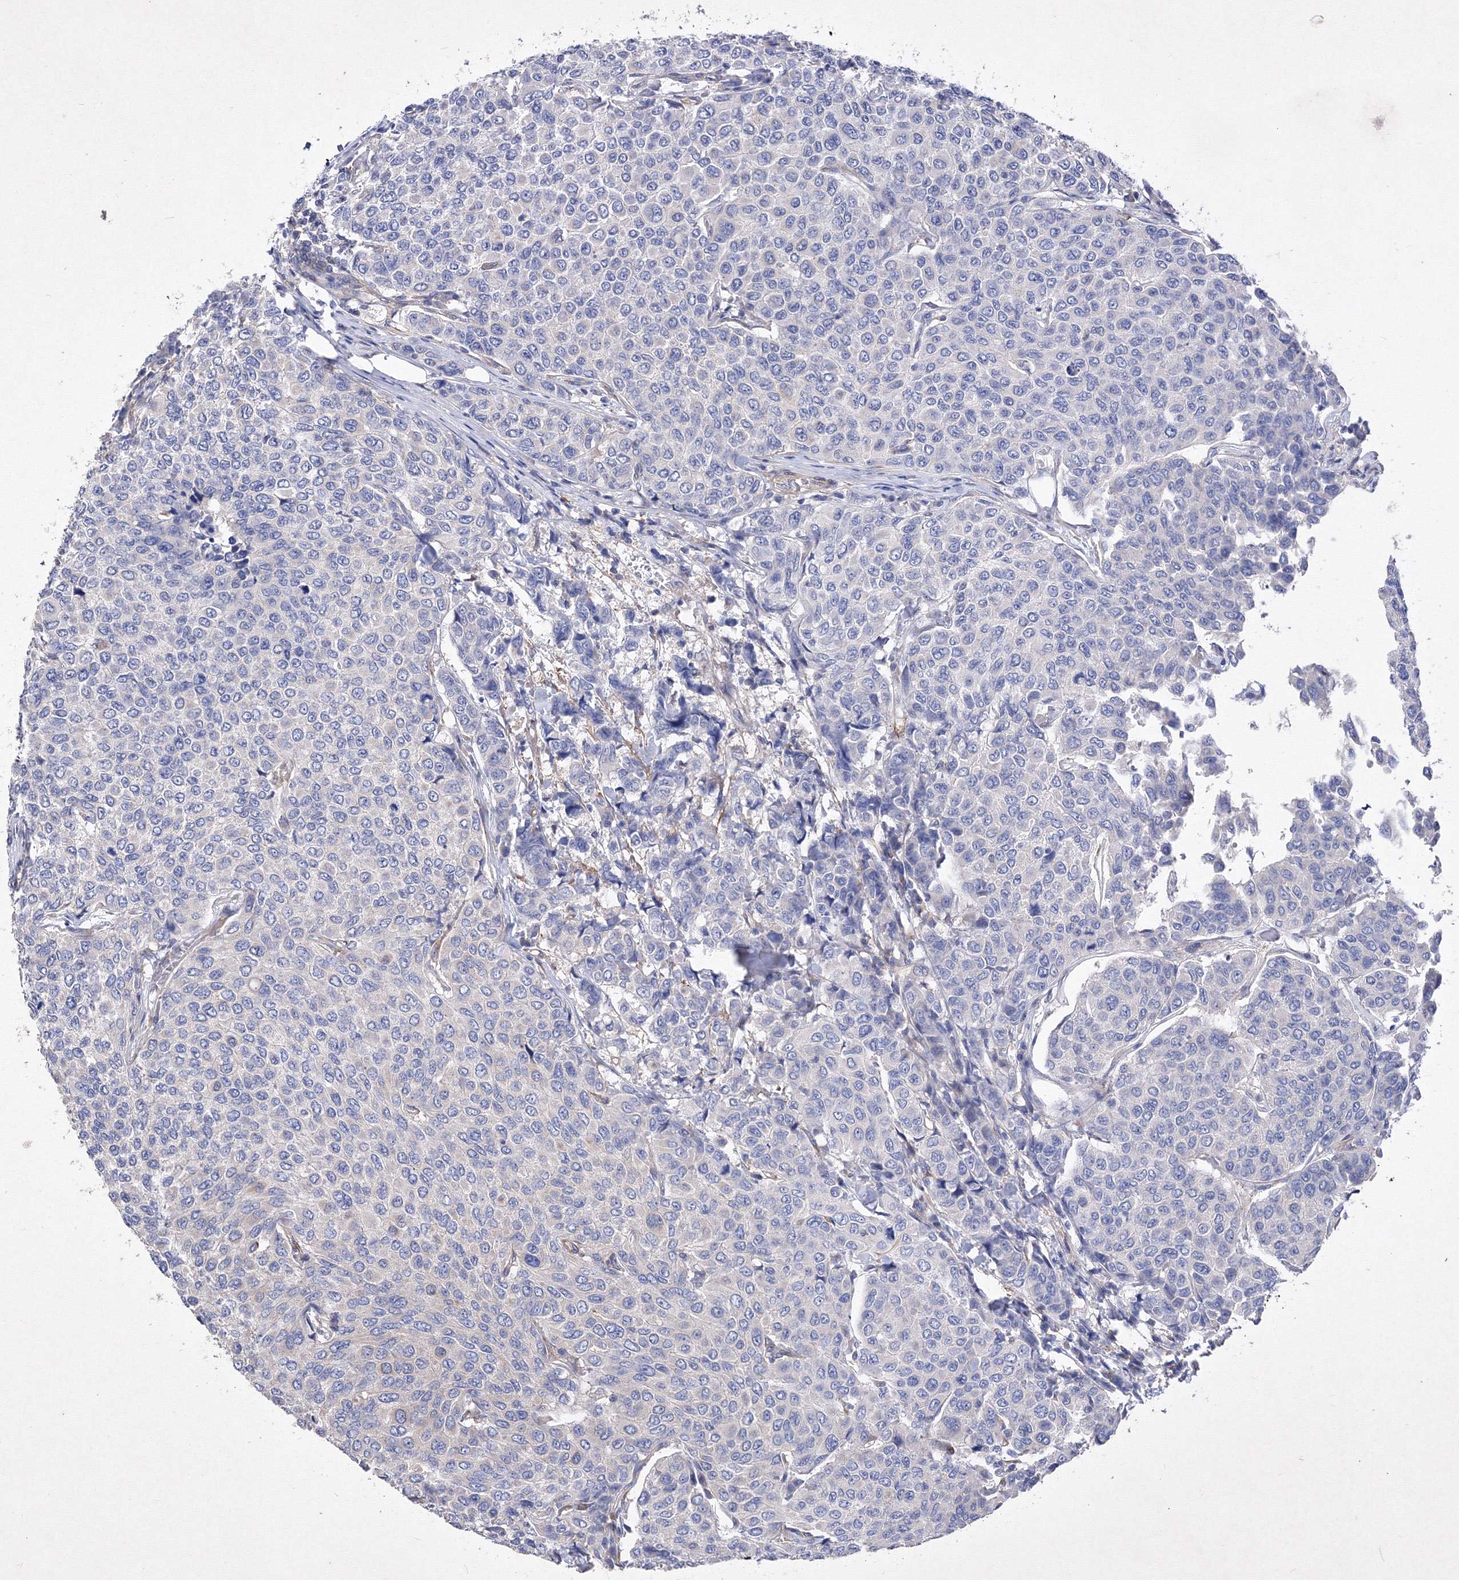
{"staining": {"intensity": "negative", "quantity": "none", "location": "none"}, "tissue": "breast cancer", "cell_type": "Tumor cells", "image_type": "cancer", "snomed": [{"axis": "morphology", "description": "Duct carcinoma"}, {"axis": "topography", "description": "Breast"}], "caption": "Immunohistochemistry photomicrograph of neoplastic tissue: human breast cancer (infiltrating ductal carcinoma) stained with DAB exhibits no significant protein expression in tumor cells. (Immunohistochemistry, brightfield microscopy, high magnification).", "gene": "SNX18", "patient": {"sex": "female", "age": 55}}